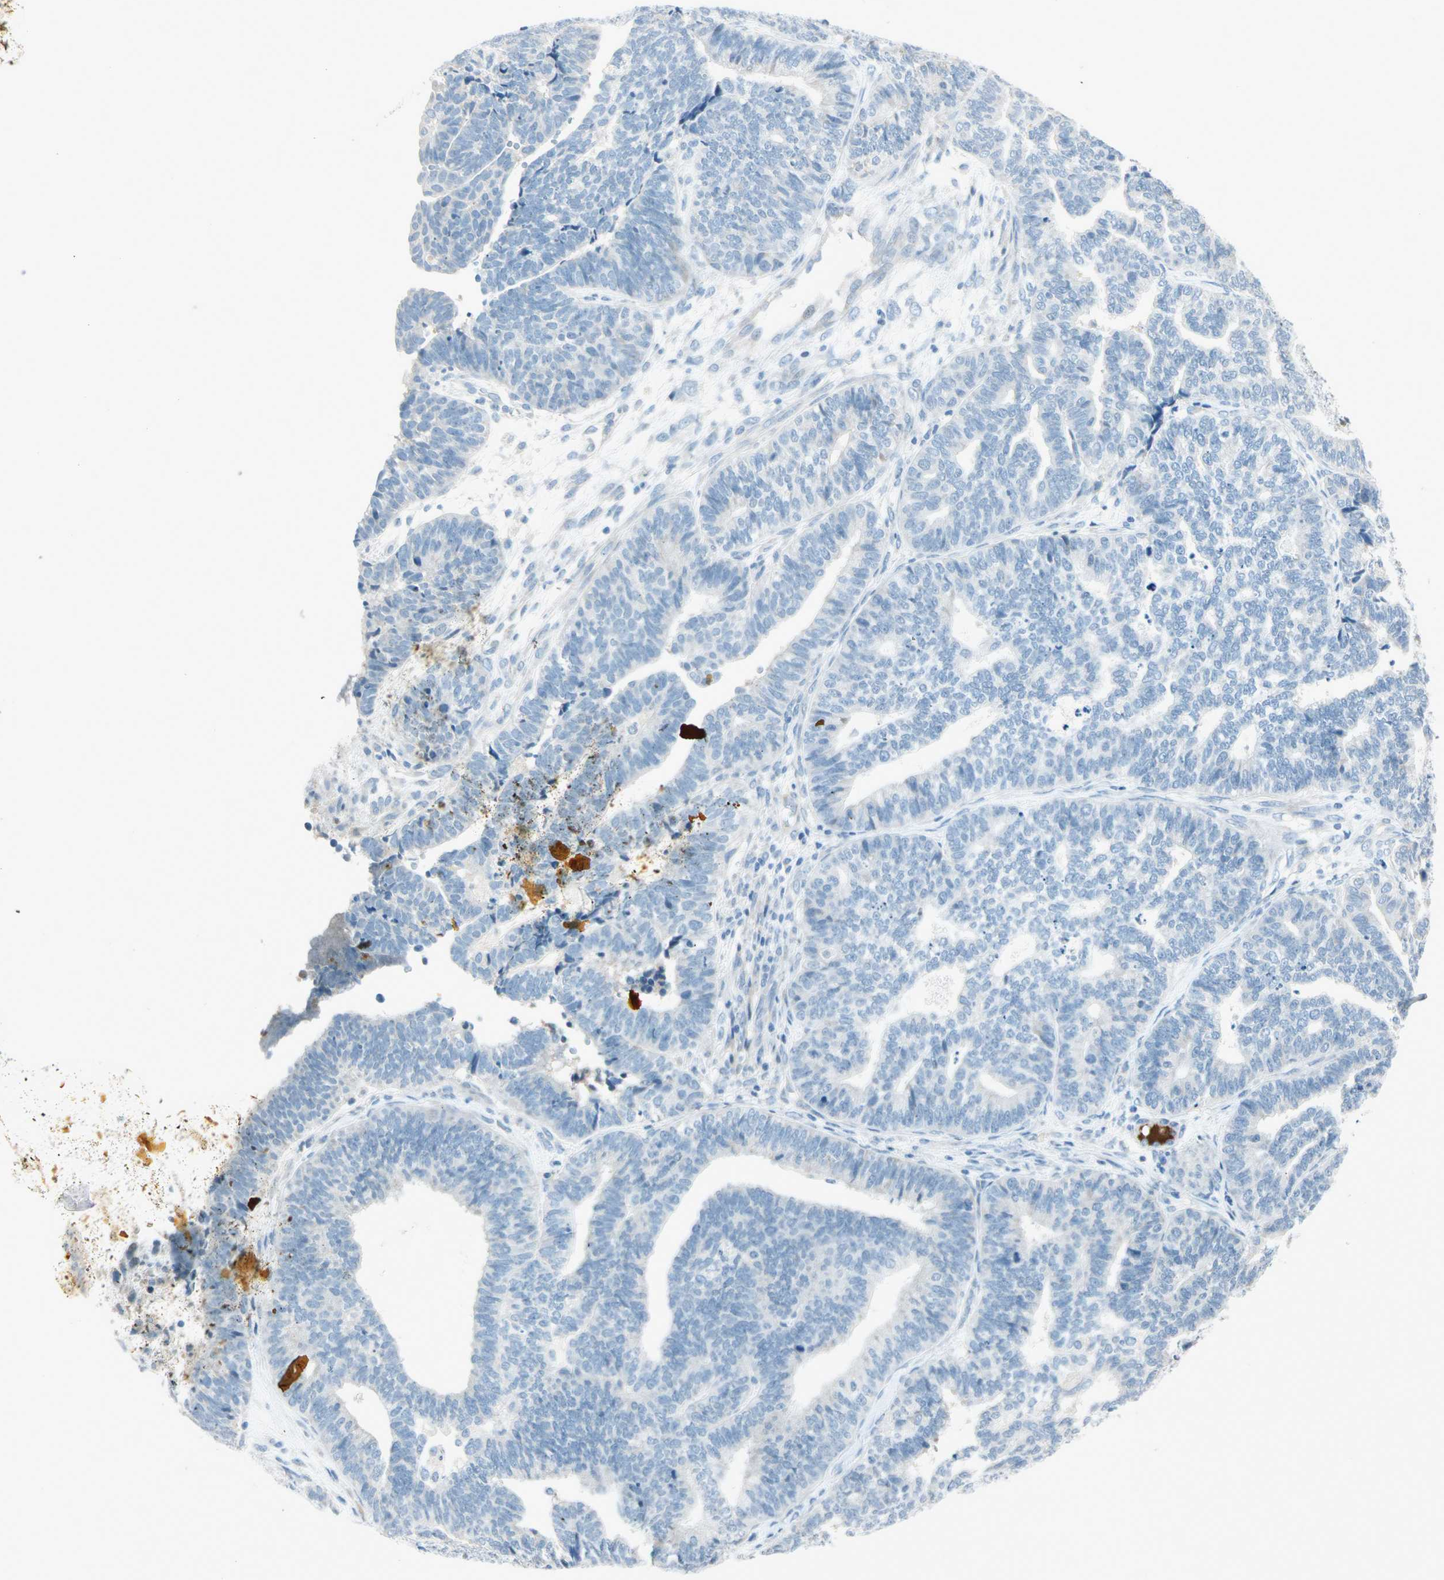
{"staining": {"intensity": "negative", "quantity": "none", "location": "none"}, "tissue": "endometrial cancer", "cell_type": "Tumor cells", "image_type": "cancer", "snomed": [{"axis": "morphology", "description": "Adenocarcinoma, NOS"}, {"axis": "topography", "description": "Endometrium"}], "caption": "IHC histopathology image of human endometrial adenocarcinoma stained for a protein (brown), which reveals no expression in tumor cells.", "gene": "SERPIND1", "patient": {"sex": "female", "age": 70}}